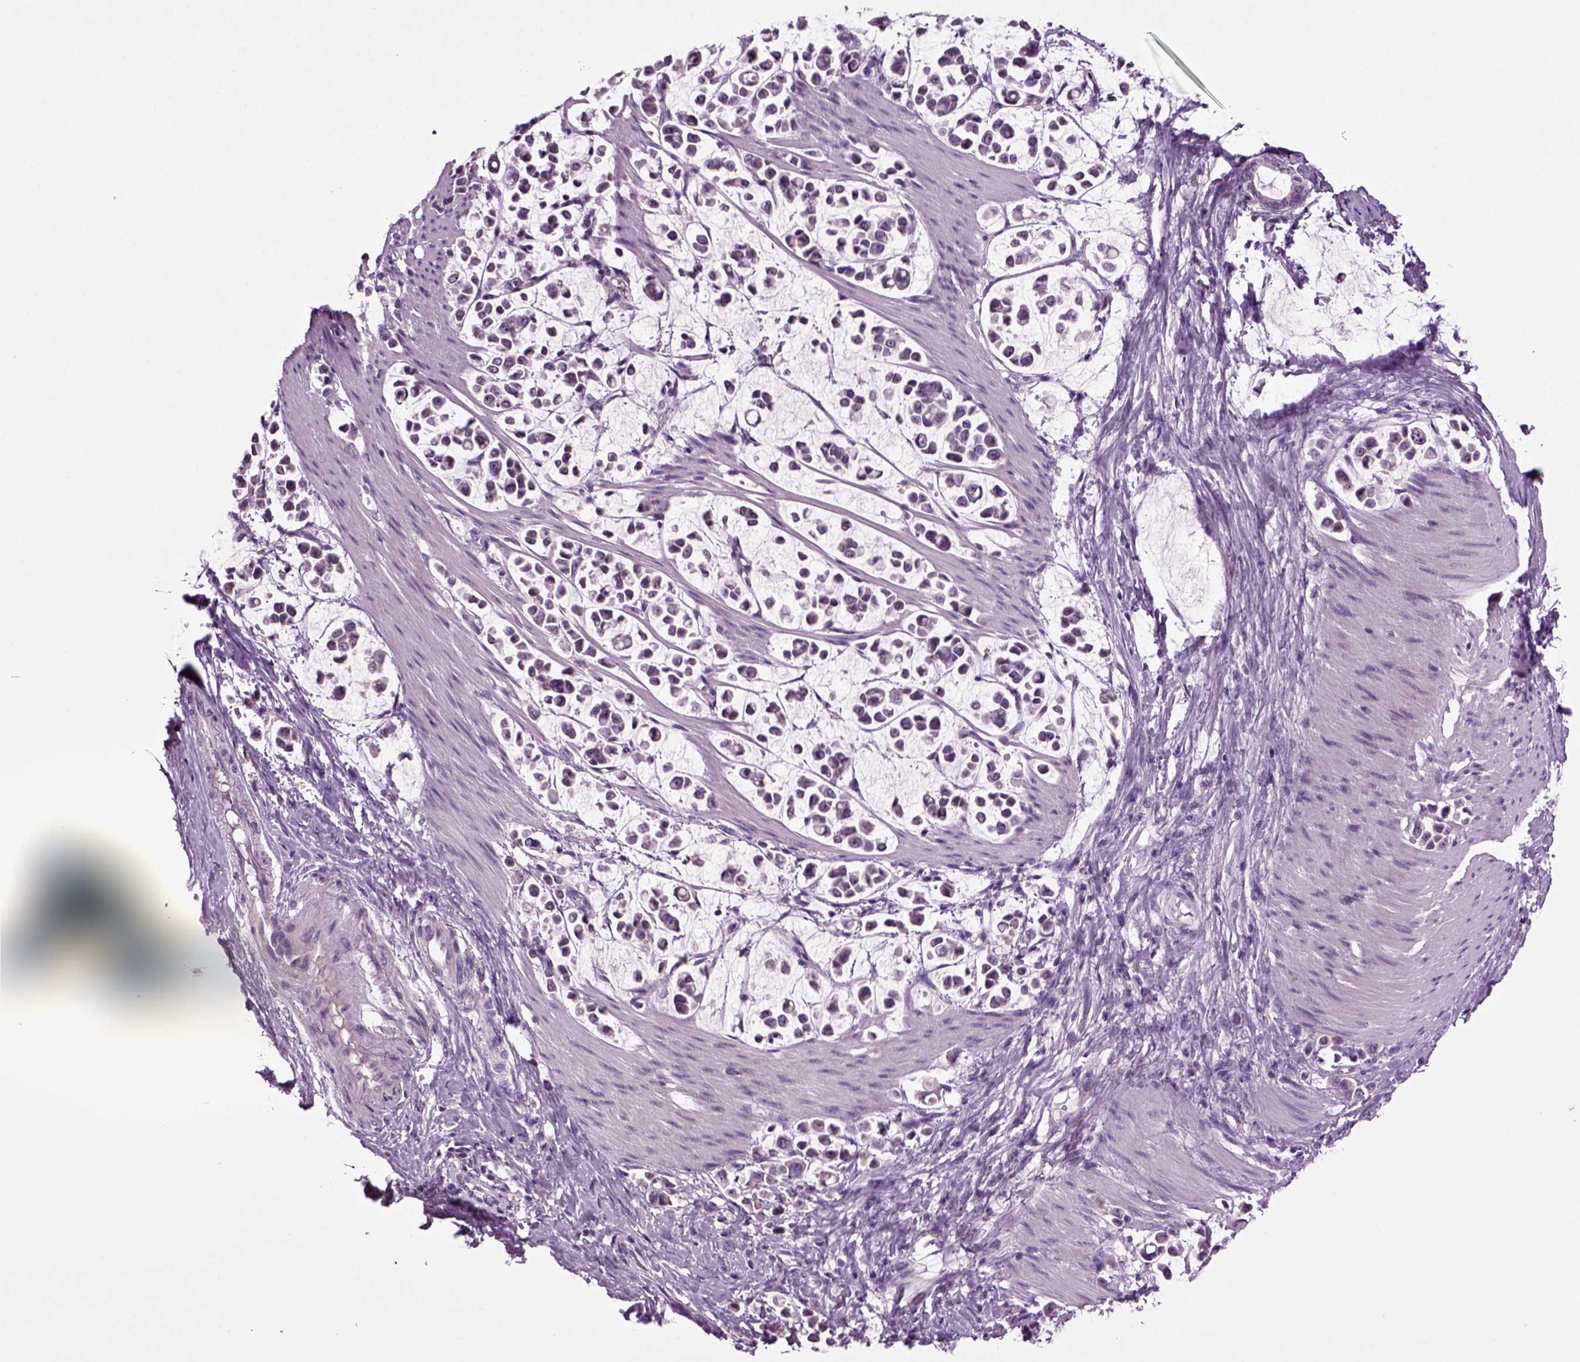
{"staining": {"intensity": "negative", "quantity": "none", "location": "none"}, "tissue": "stomach cancer", "cell_type": "Tumor cells", "image_type": "cancer", "snomed": [{"axis": "morphology", "description": "Adenocarcinoma, NOS"}, {"axis": "topography", "description": "Stomach"}], "caption": "Immunohistochemistry of human stomach cancer demonstrates no positivity in tumor cells.", "gene": "FGF11", "patient": {"sex": "male", "age": 82}}